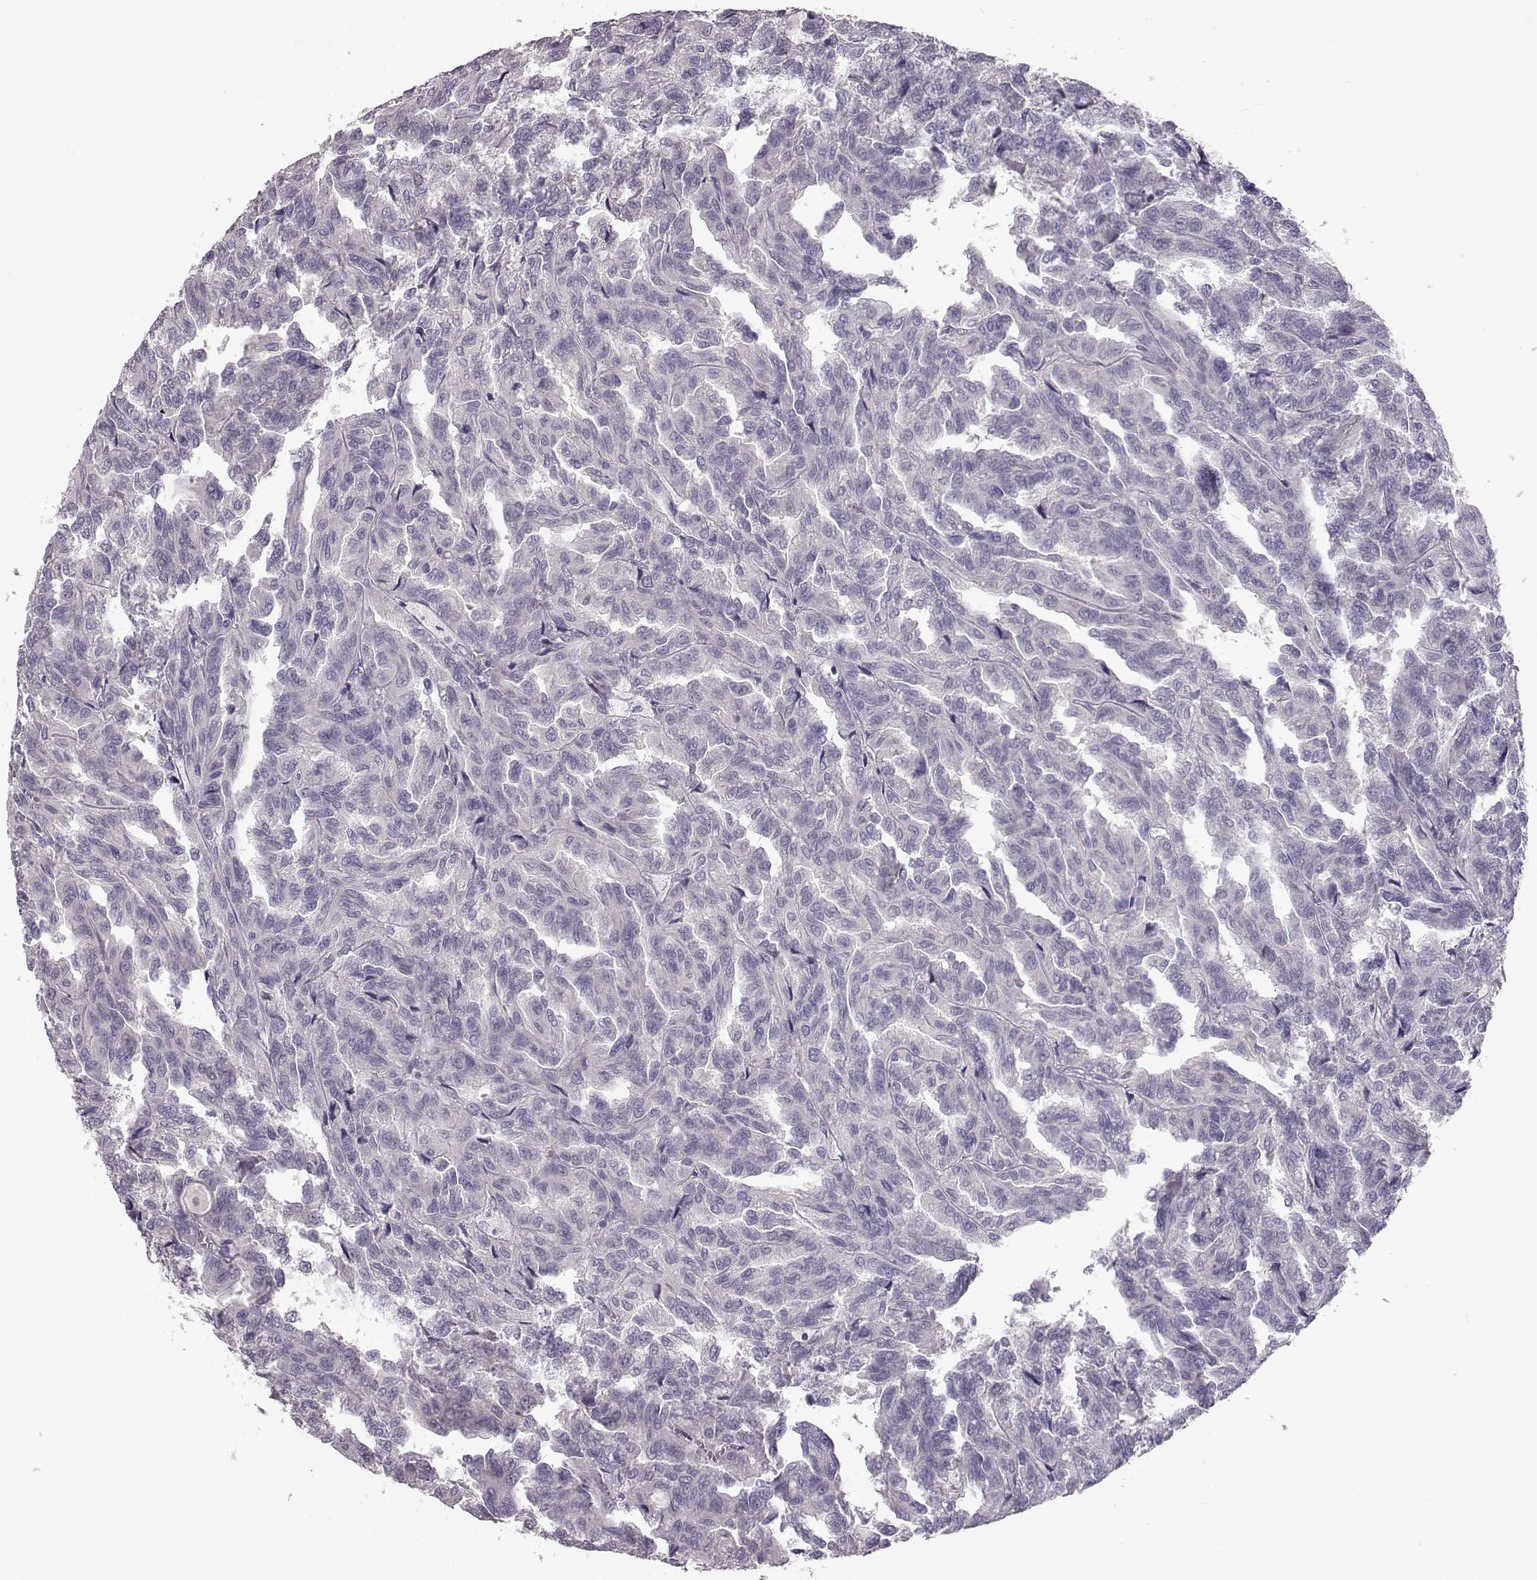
{"staining": {"intensity": "negative", "quantity": "none", "location": "none"}, "tissue": "renal cancer", "cell_type": "Tumor cells", "image_type": "cancer", "snomed": [{"axis": "morphology", "description": "Adenocarcinoma, NOS"}, {"axis": "topography", "description": "Kidney"}], "caption": "An immunohistochemistry (IHC) micrograph of adenocarcinoma (renal) is shown. There is no staining in tumor cells of adenocarcinoma (renal).", "gene": "SPAG17", "patient": {"sex": "male", "age": 79}}